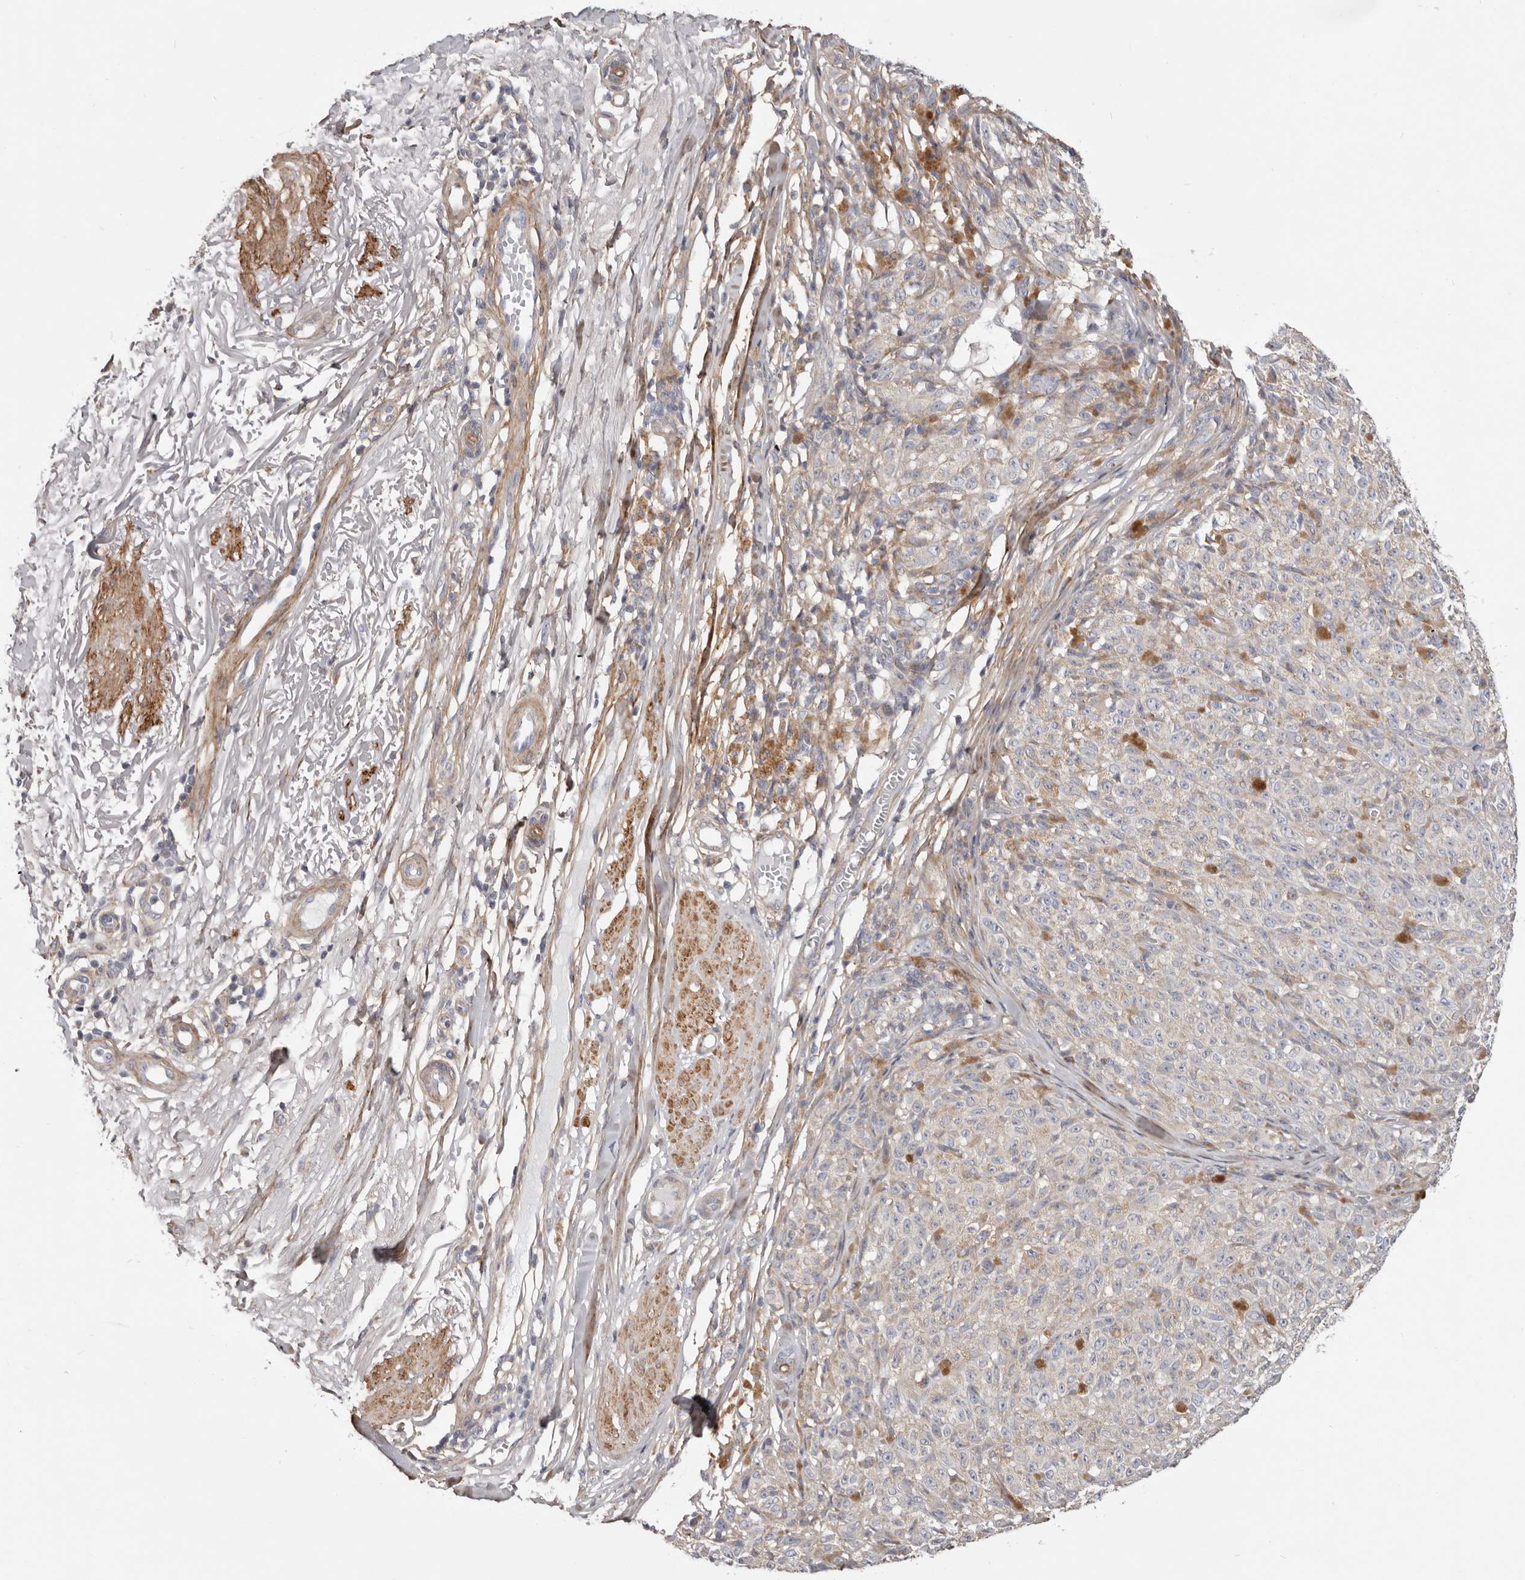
{"staining": {"intensity": "weak", "quantity": "<25%", "location": "cytoplasmic/membranous"}, "tissue": "melanoma", "cell_type": "Tumor cells", "image_type": "cancer", "snomed": [{"axis": "morphology", "description": "Malignant melanoma, NOS"}, {"axis": "topography", "description": "Skin"}], "caption": "IHC of human melanoma reveals no staining in tumor cells. Brightfield microscopy of immunohistochemistry stained with DAB (3,3'-diaminobenzidine) (brown) and hematoxylin (blue), captured at high magnification.", "gene": "MRPS10", "patient": {"sex": "female", "age": 82}}